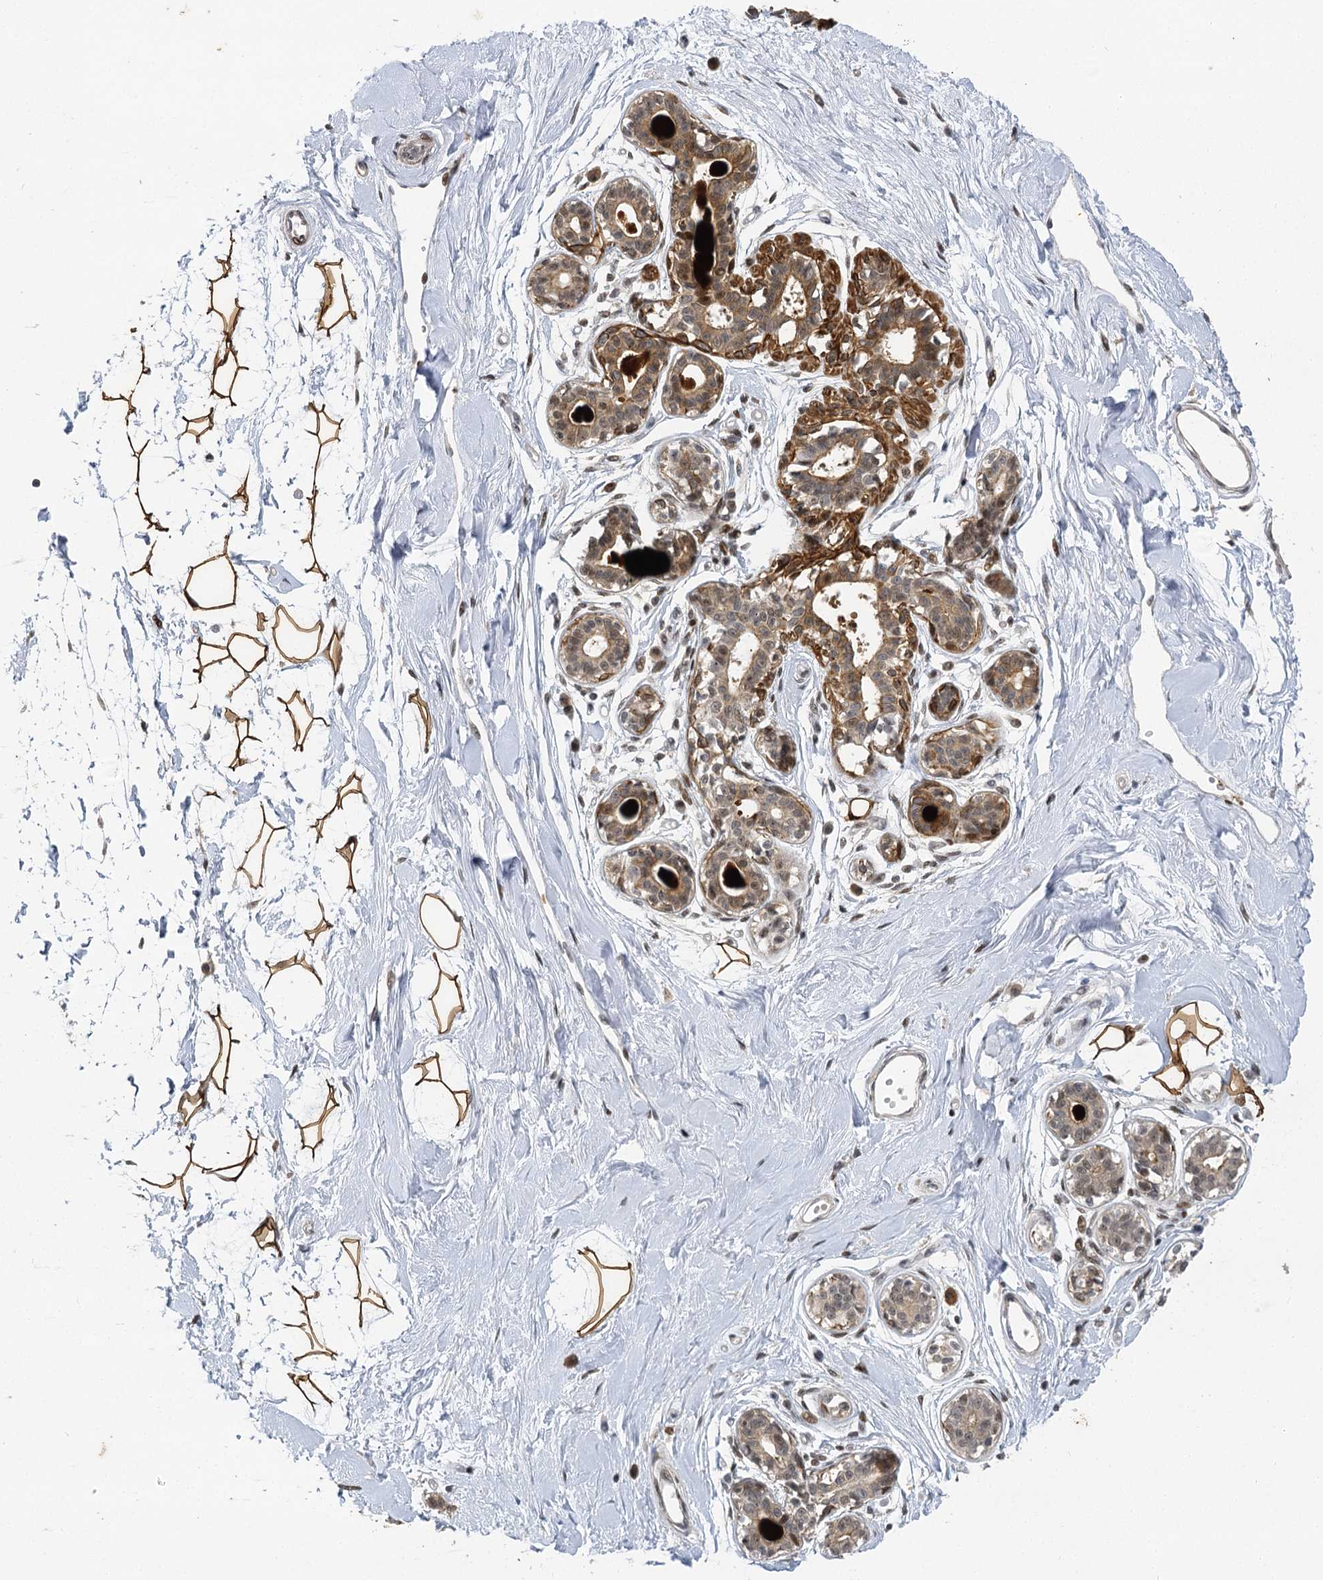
{"staining": {"intensity": "moderate", "quantity": "25%-75%", "location": "cytoplasmic/membranous"}, "tissue": "breast", "cell_type": "Adipocytes", "image_type": "normal", "snomed": [{"axis": "morphology", "description": "Normal tissue, NOS"}, {"axis": "topography", "description": "Breast"}], "caption": "Moderate cytoplasmic/membranous staining for a protein is seen in approximately 25%-75% of adipocytes of benign breast using IHC.", "gene": "IL11RA", "patient": {"sex": "female", "age": 45}}